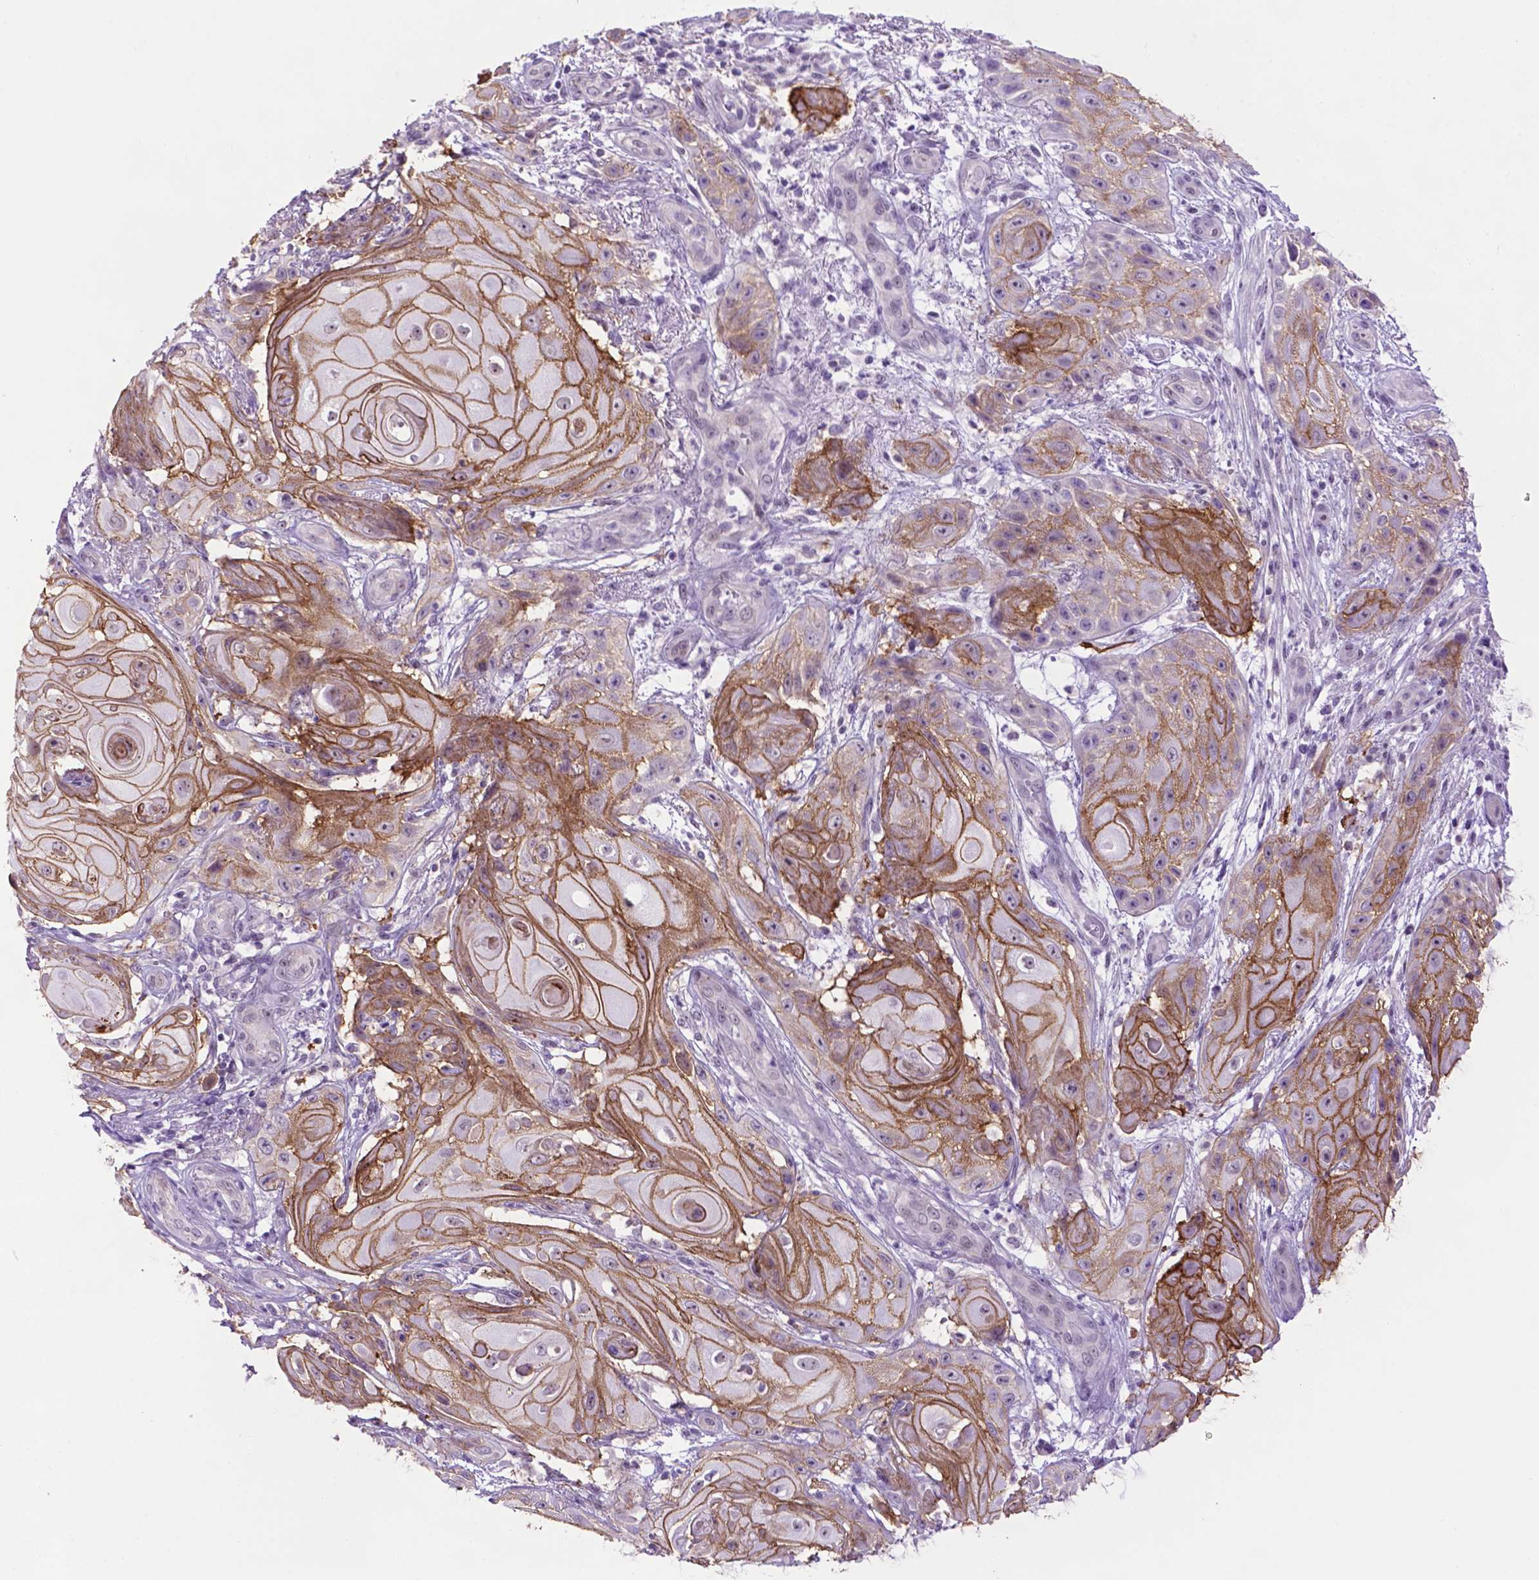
{"staining": {"intensity": "moderate", "quantity": ">75%", "location": "cytoplasmic/membranous"}, "tissue": "skin cancer", "cell_type": "Tumor cells", "image_type": "cancer", "snomed": [{"axis": "morphology", "description": "Squamous cell carcinoma, NOS"}, {"axis": "topography", "description": "Skin"}], "caption": "A brown stain labels moderate cytoplasmic/membranous staining of a protein in squamous cell carcinoma (skin) tumor cells.", "gene": "TACSTD2", "patient": {"sex": "male", "age": 62}}